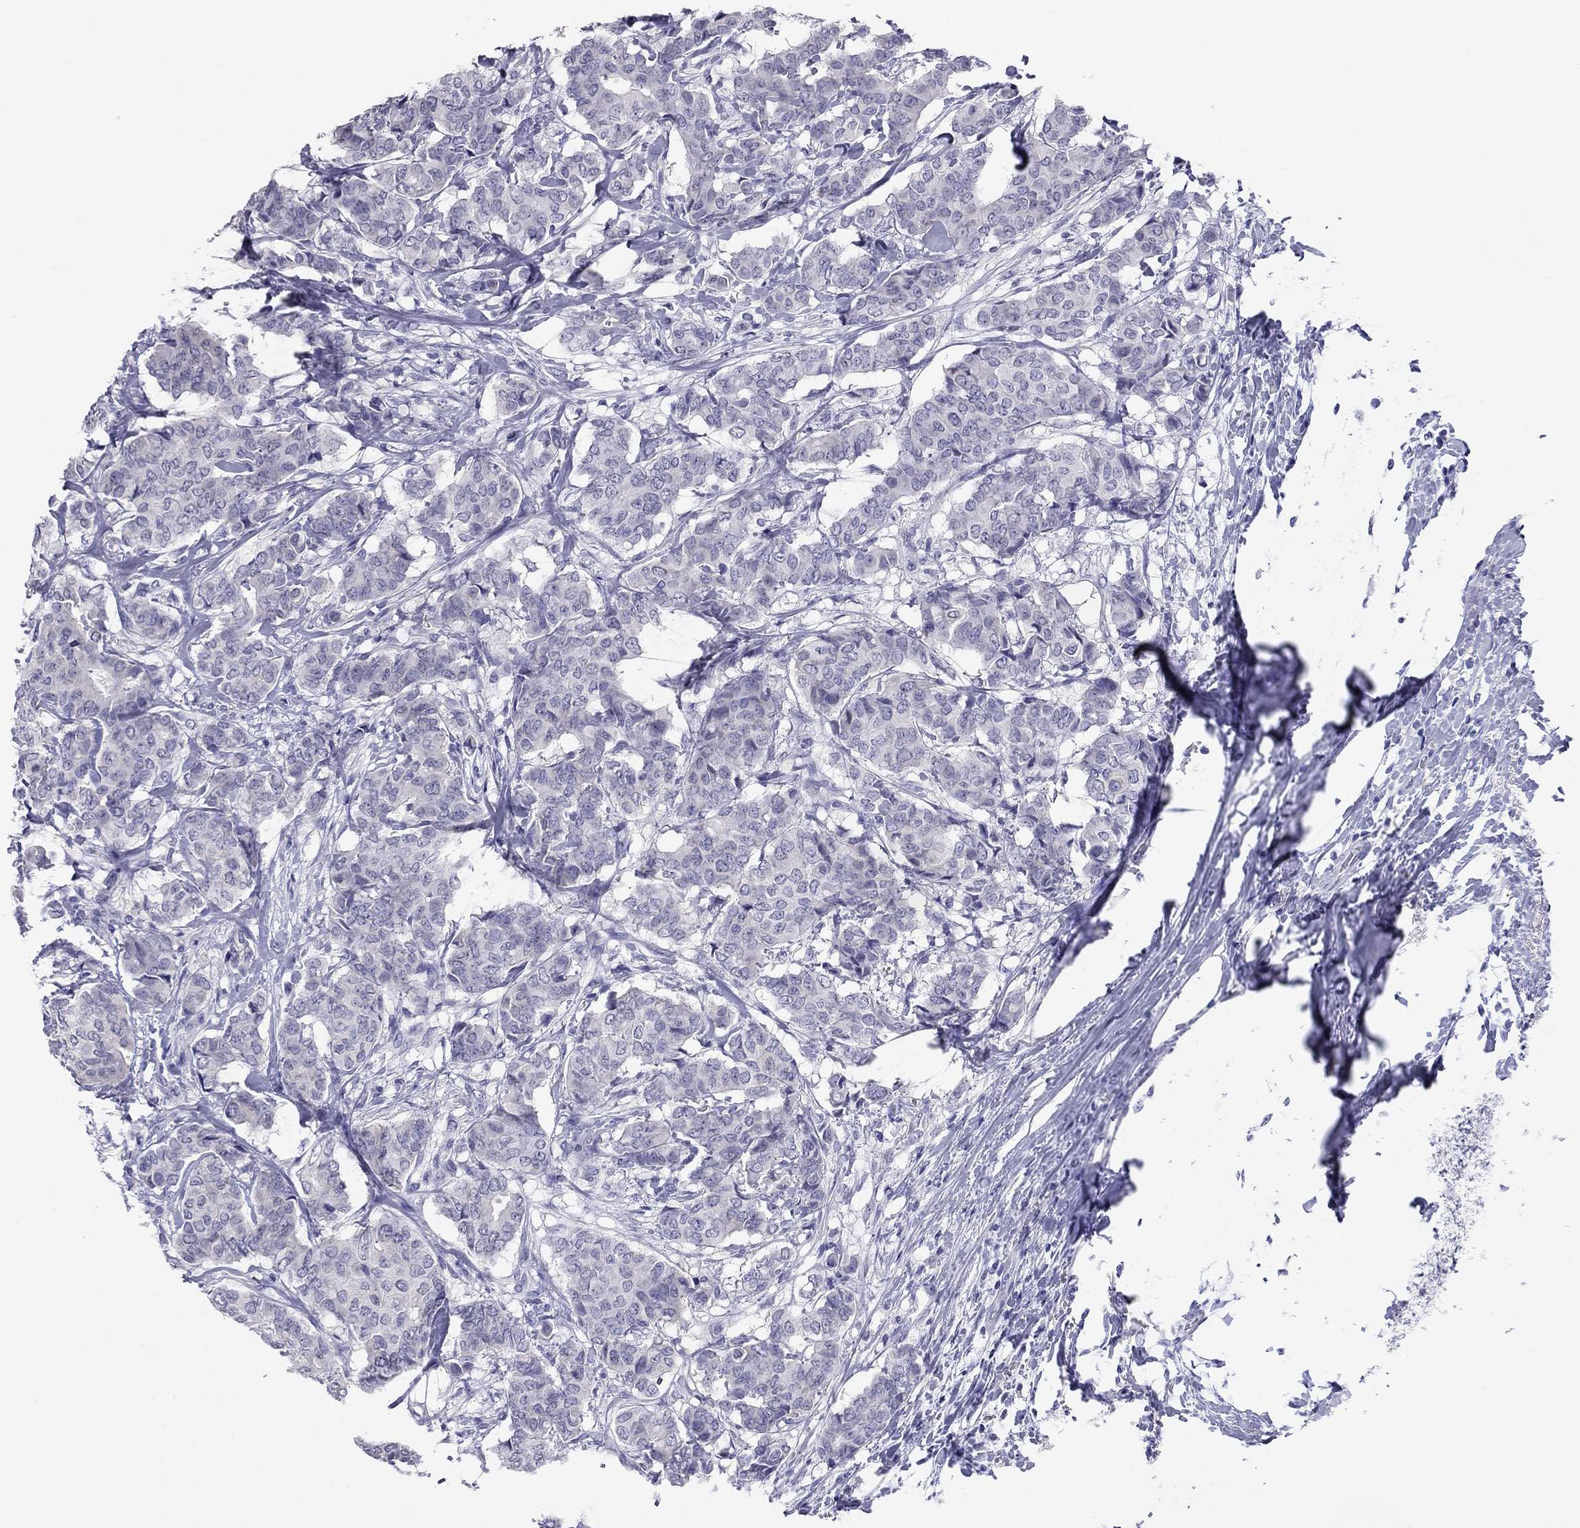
{"staining": {"intensity": "negative", "quantity": "none", "location": "none"}, "tissue": "breast cancer", "cell_type": "Tumor cells", "image_type": "cancer", "snomed": [{"axis": "morphology", "description": "Duct carcinoma"}, {"axis": "topography", "description": "Breast"}], "caption": "The immunohistochemistry micrograph has no significant positivity in tumor cells of breast invasive ductal carcinoma tissue.", "gene": "ARMC12", "patient": {"sex": "female", "age": 75}}